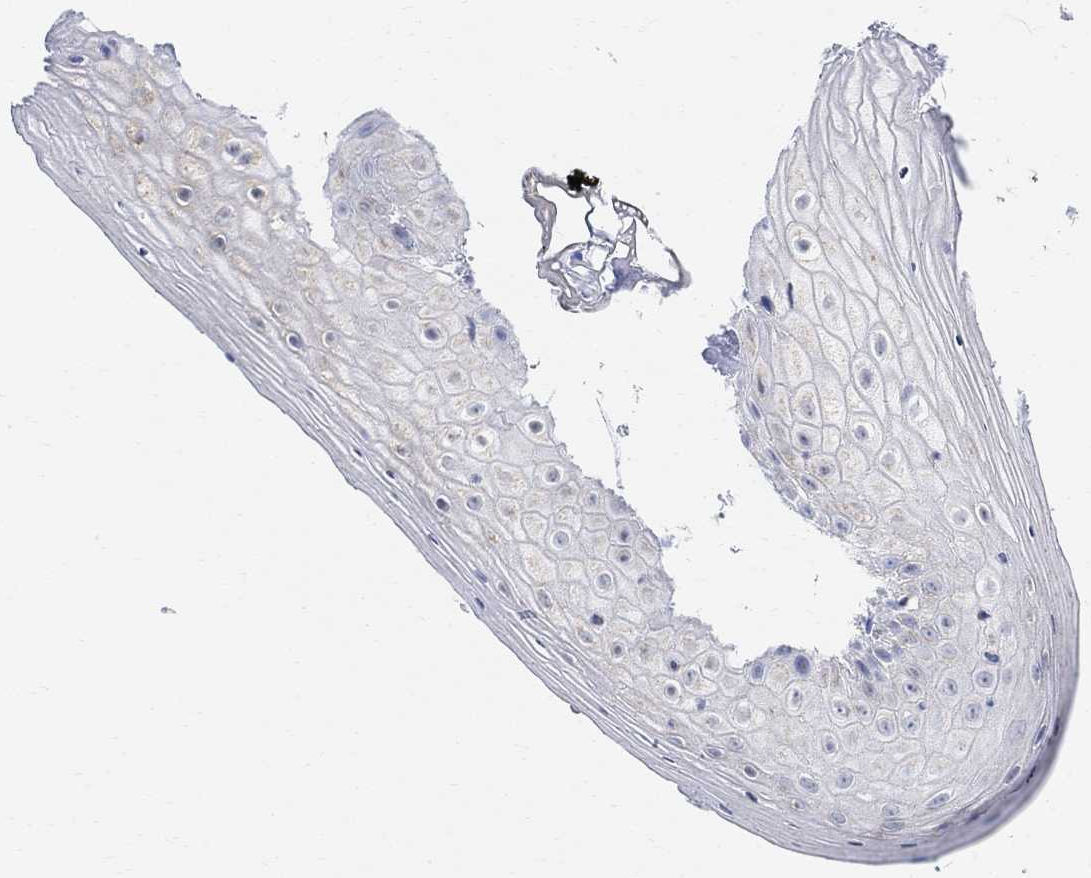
{"staining": {"intensity": "negative", "quantity": "none", "location": "none"}, "tissue": "vagina", "cell_type": "Squamous epithelial cells", "image_type": "normal", "snomed": [{"axis": "morphology", "description": "Normal tissue, NOS"}, {"axis": "topography", "description": "Vagina"}], "caption": "Immunohistochemistry (IHC) photomicrograph of unremarkable vagina: vagina stained with DAB (3,3'-diaminobenzidine) displays no significant protein positivity in squamous epithelial cells. Nuclei are stained in blue.", "gene": "SYT12", "patient": {"sex": "female", "age": 47}}